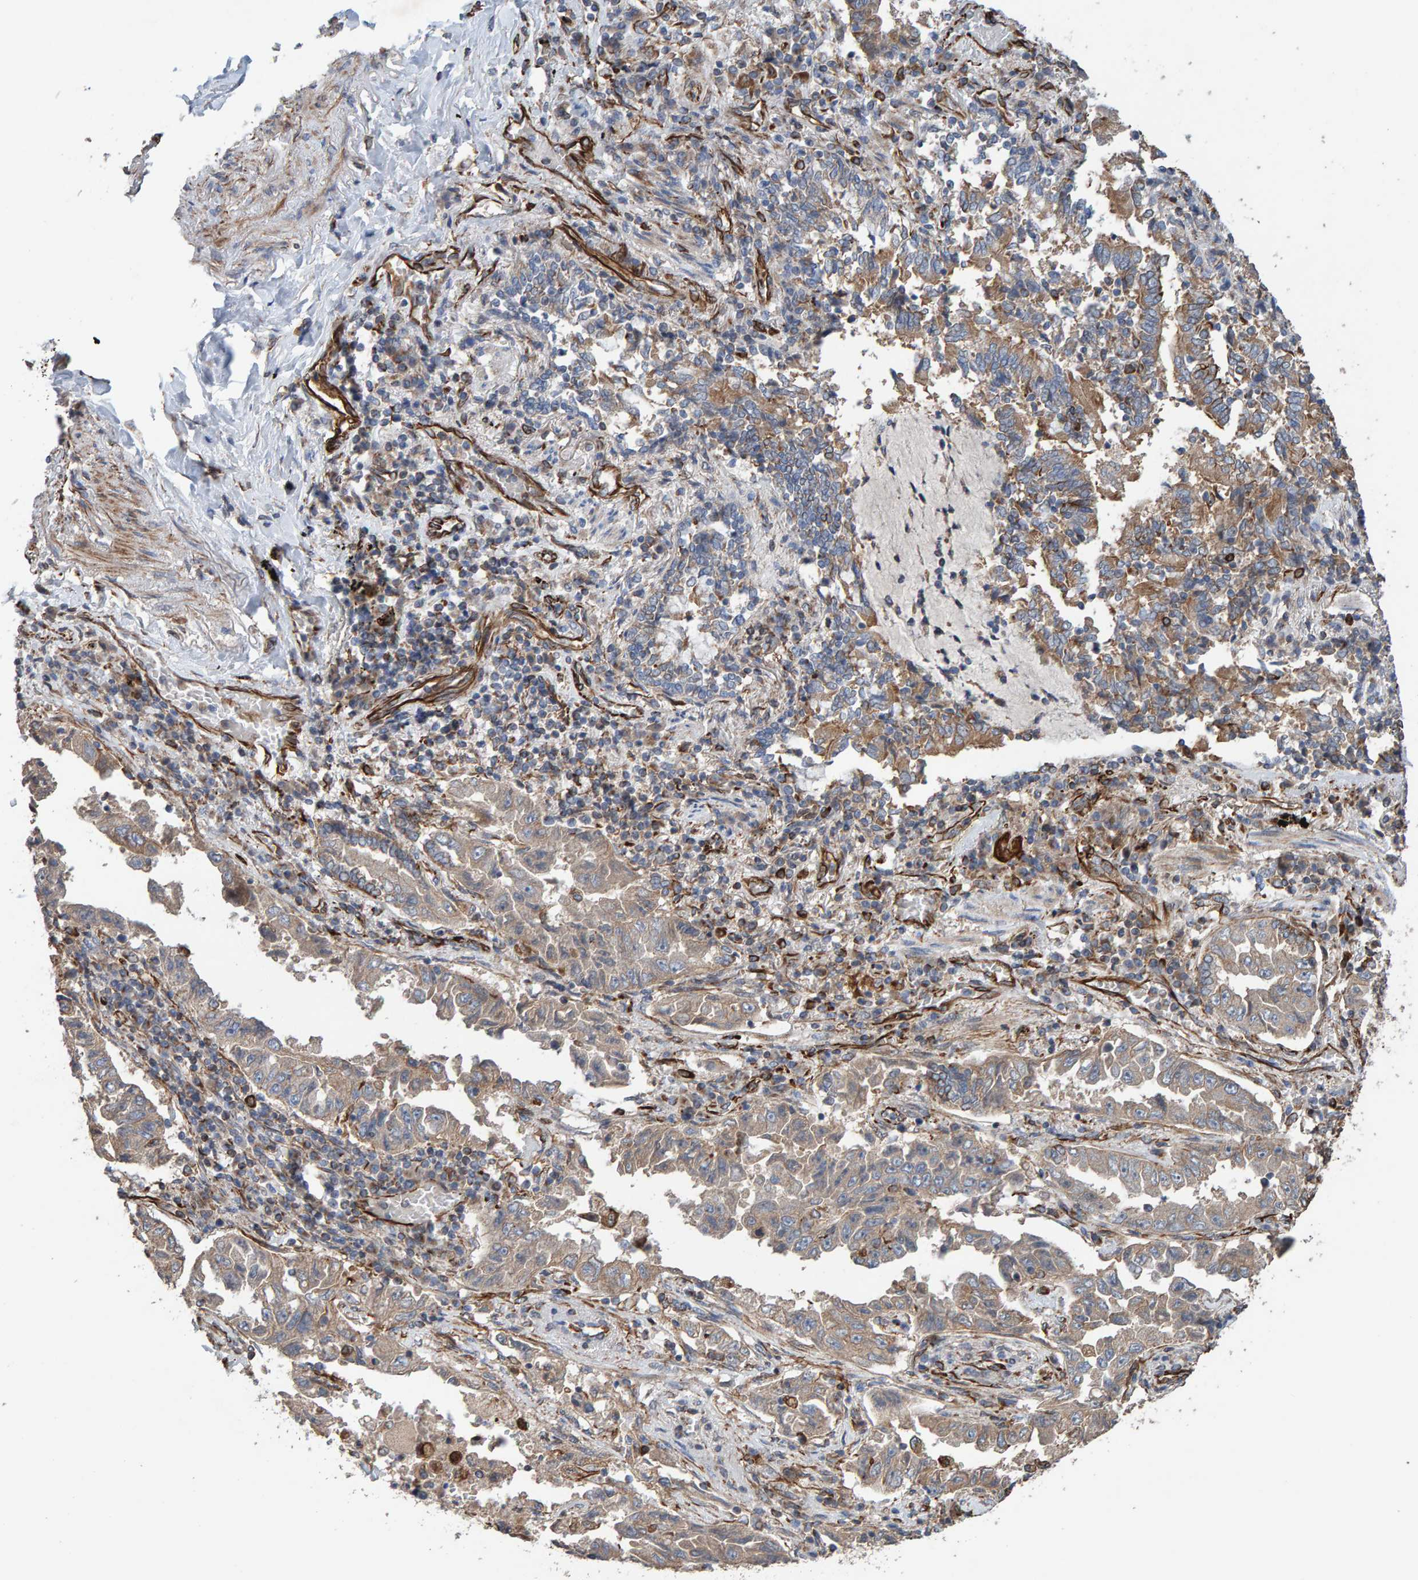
{"staining": {"intensity": "weak", "quantity": ">75%", "location": "cytoplasmic/membranous"}, "tissue": "lung cancer", "cell_type": "Tumor cells", "image_type": "cancer", "snomed": [{"axis": "morphology", "description": "Adenocarcinoma, NOS"}, {"axis": "topography", "description": "Lung"}], "caption": "Approximately >75% of tumor cells in lung cancer (adenocarcinoma) show weak cytoplasmic/membranous protein positivity as visualized by brown immunohistochemical staining.", "gene": "ZNF347", "patient": {"sex": "female", "age": 51}}